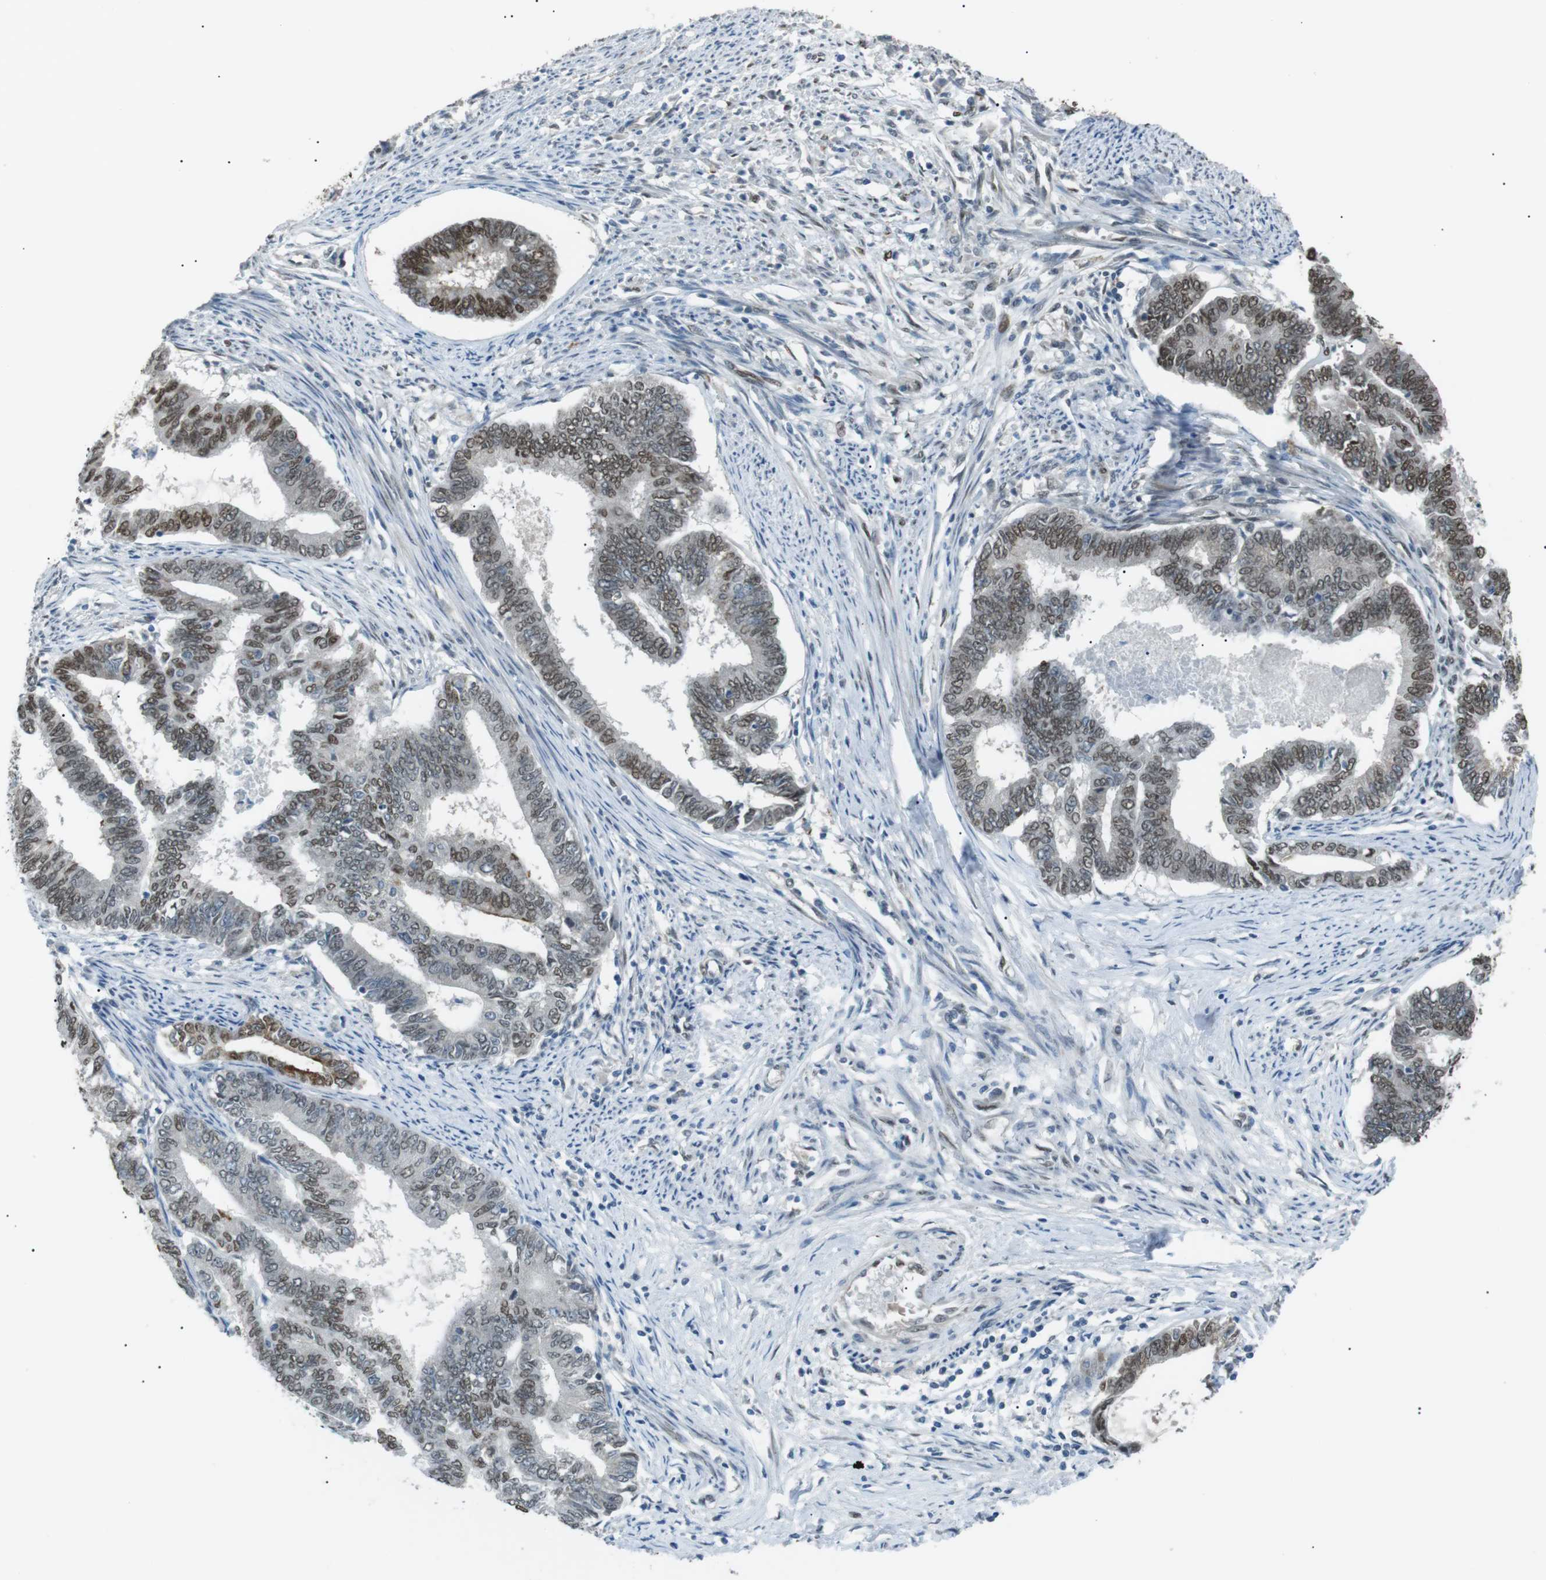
{"staining": {"intensity": "moderate", "quantity": "25%-75%", "location": "nuclear"}, "tissue": "endometrial cancer", "cell_type": "Tumor cells", "image_type": "cancer", "snomed": [{"axis": "morphology", "description": "Adenocarcinoma, NOS"}, {"axis": "topography", "description": "Endometrium"}], "caption": "Brown immunohistochemical staining in human endometrial cancer (adenocarcinoma) reveals moderate nuclear positivity in about 25%-75% of tumor cells.", "gene": "SRPK2", "patient": {"sex": "female", "age": 86}}